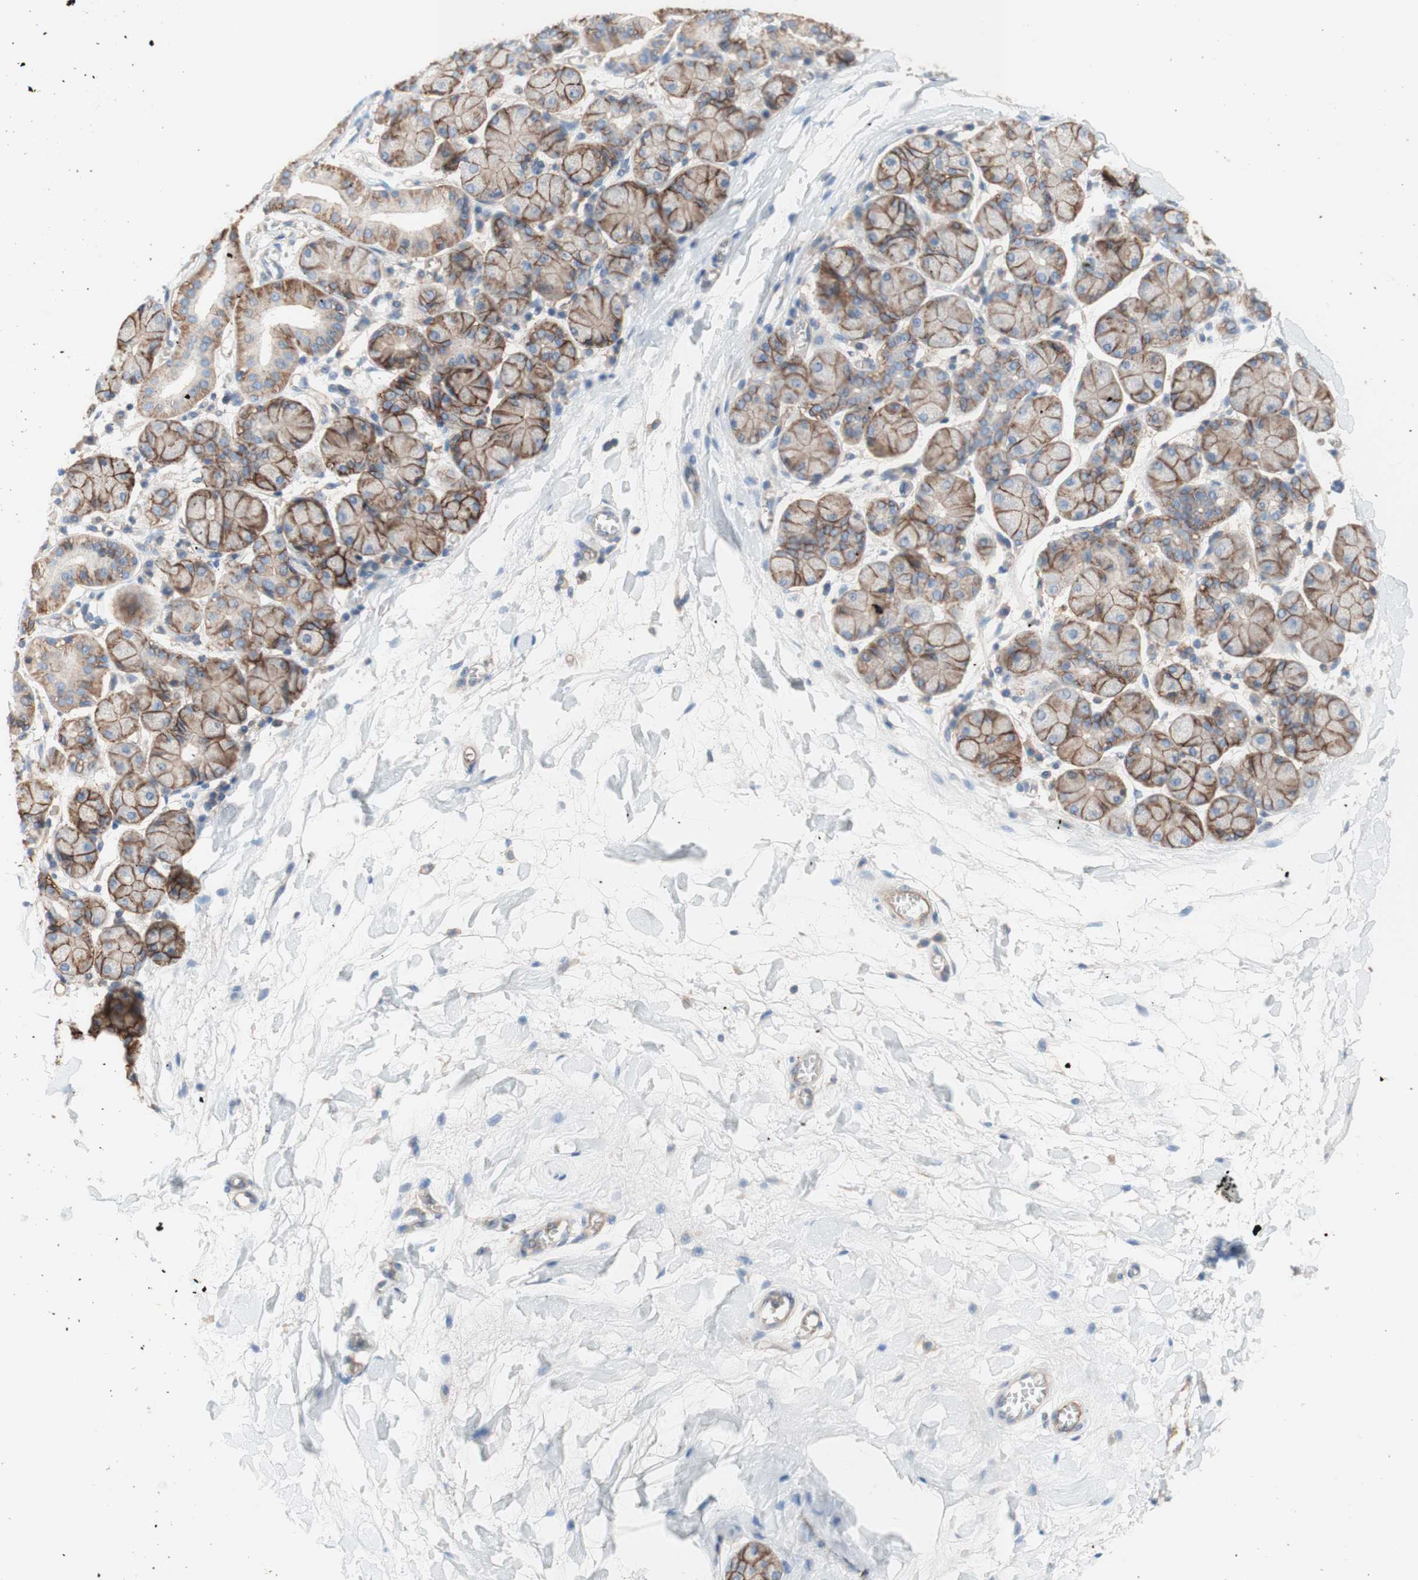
{"staining": {"intensity": "moderate", "quantity": ">75%", "location": "cytoplasmic/membranous"}, "tissue": "salivary gland", "cell_type": "Glandular cells", "image_type": "normal", "snomed": [{"axis": "morphology", "description": "Normal tissue, NOS"}, {"axis": "topography", "description": "Salivary gland"}], "caption": "An image of human salivary gland stained for a protein demonstrates moderate cytoplasmic/membranous brown staining in glandular cells. Immunohistochemistry (ihc) stains the protein of interest in brown and the nuclei are stained blue.", "gene": "CD46", "patient": {"sex": "female", "age": 24}}